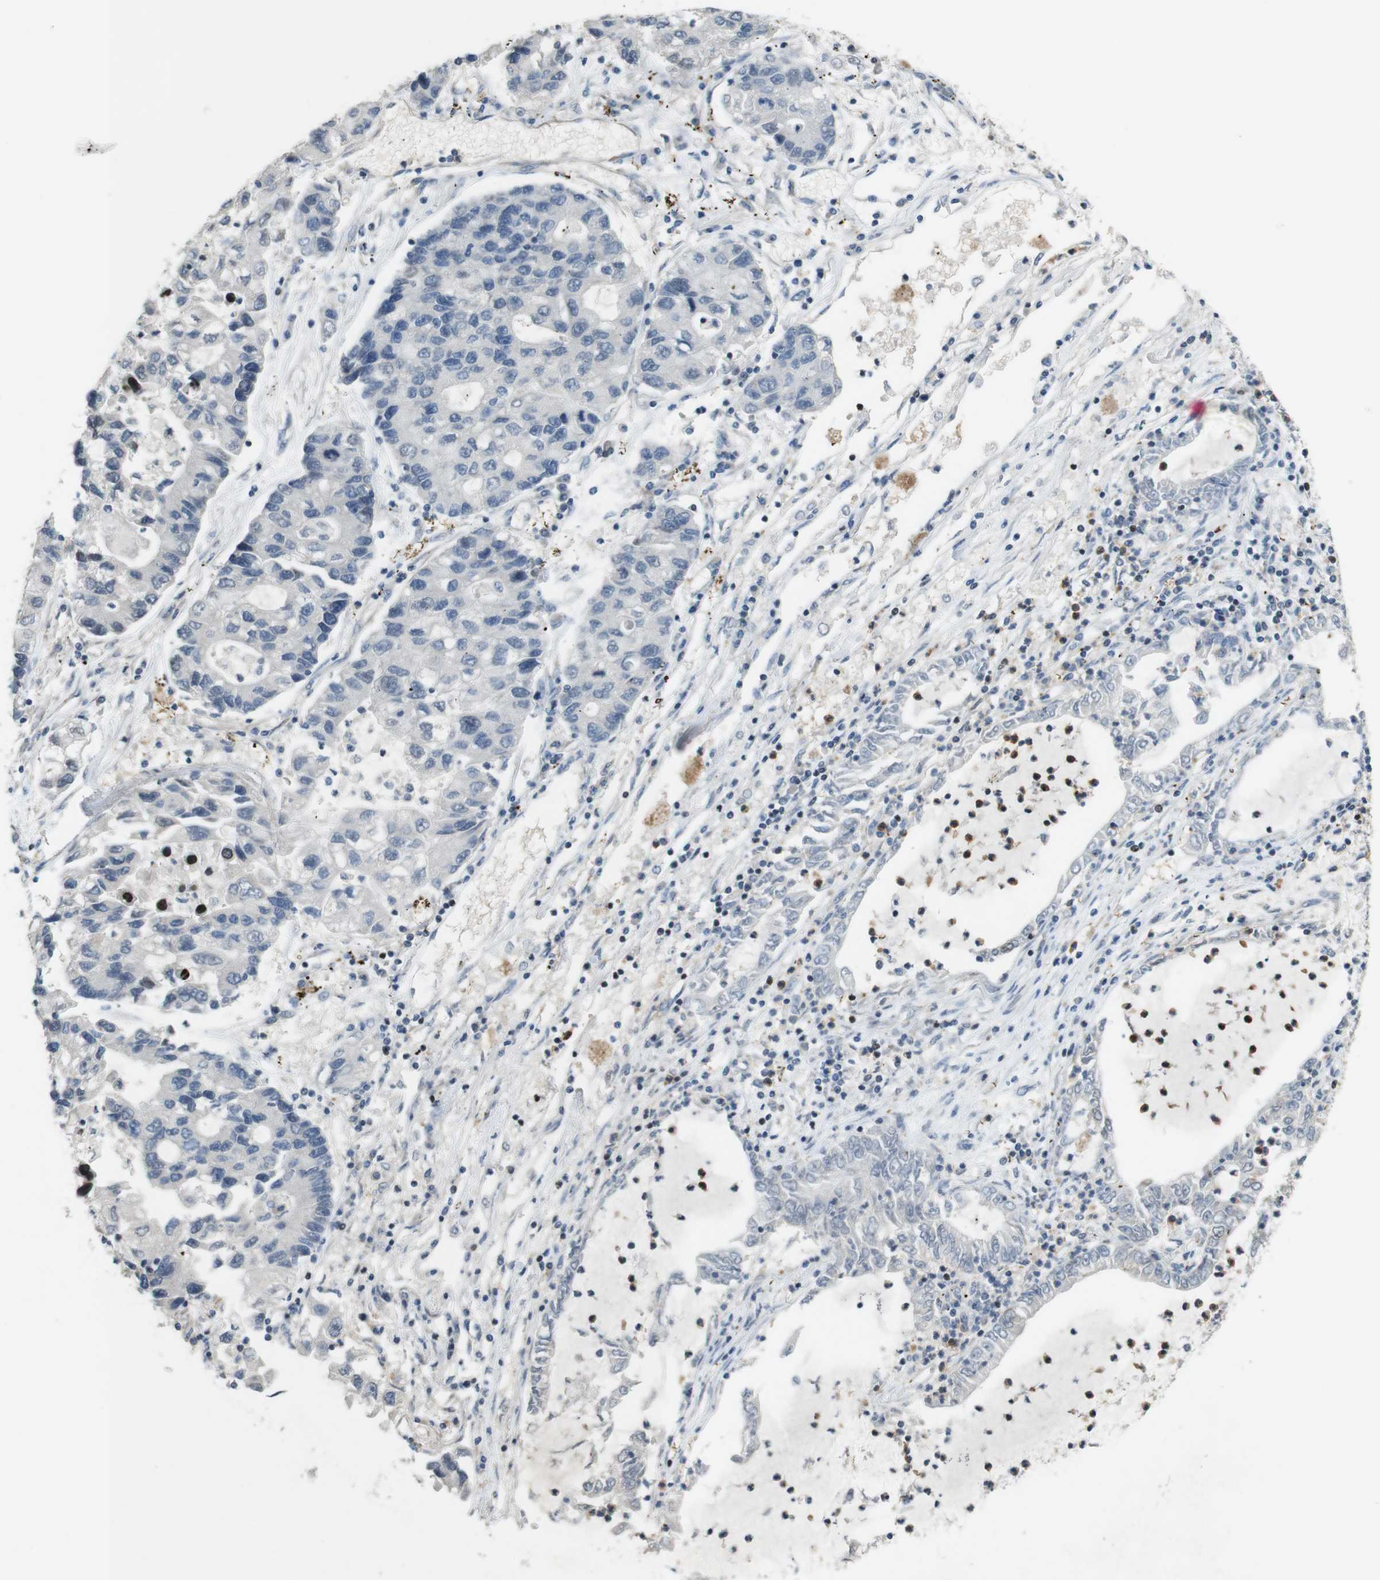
{"staining": {"intensity": "negative", "quantity": "none", "location": "none"}, "tissue": "lung cancer", "cell_type": "Tumor cells", "image_type": "cancer", "snomed": [{"axis": "morphology", "description": "Adenocarcinoma, NOS"}, {"axis": "topography", "description": "Lung"}], "caption": "IHC photomicrograph of neoplastic tissue: lung adenocarcinoma stained with DAB displays no significant protein expression in tumor cells.", "gene": "PCDH10", "patient": {"sex": "female", "age": 51}}